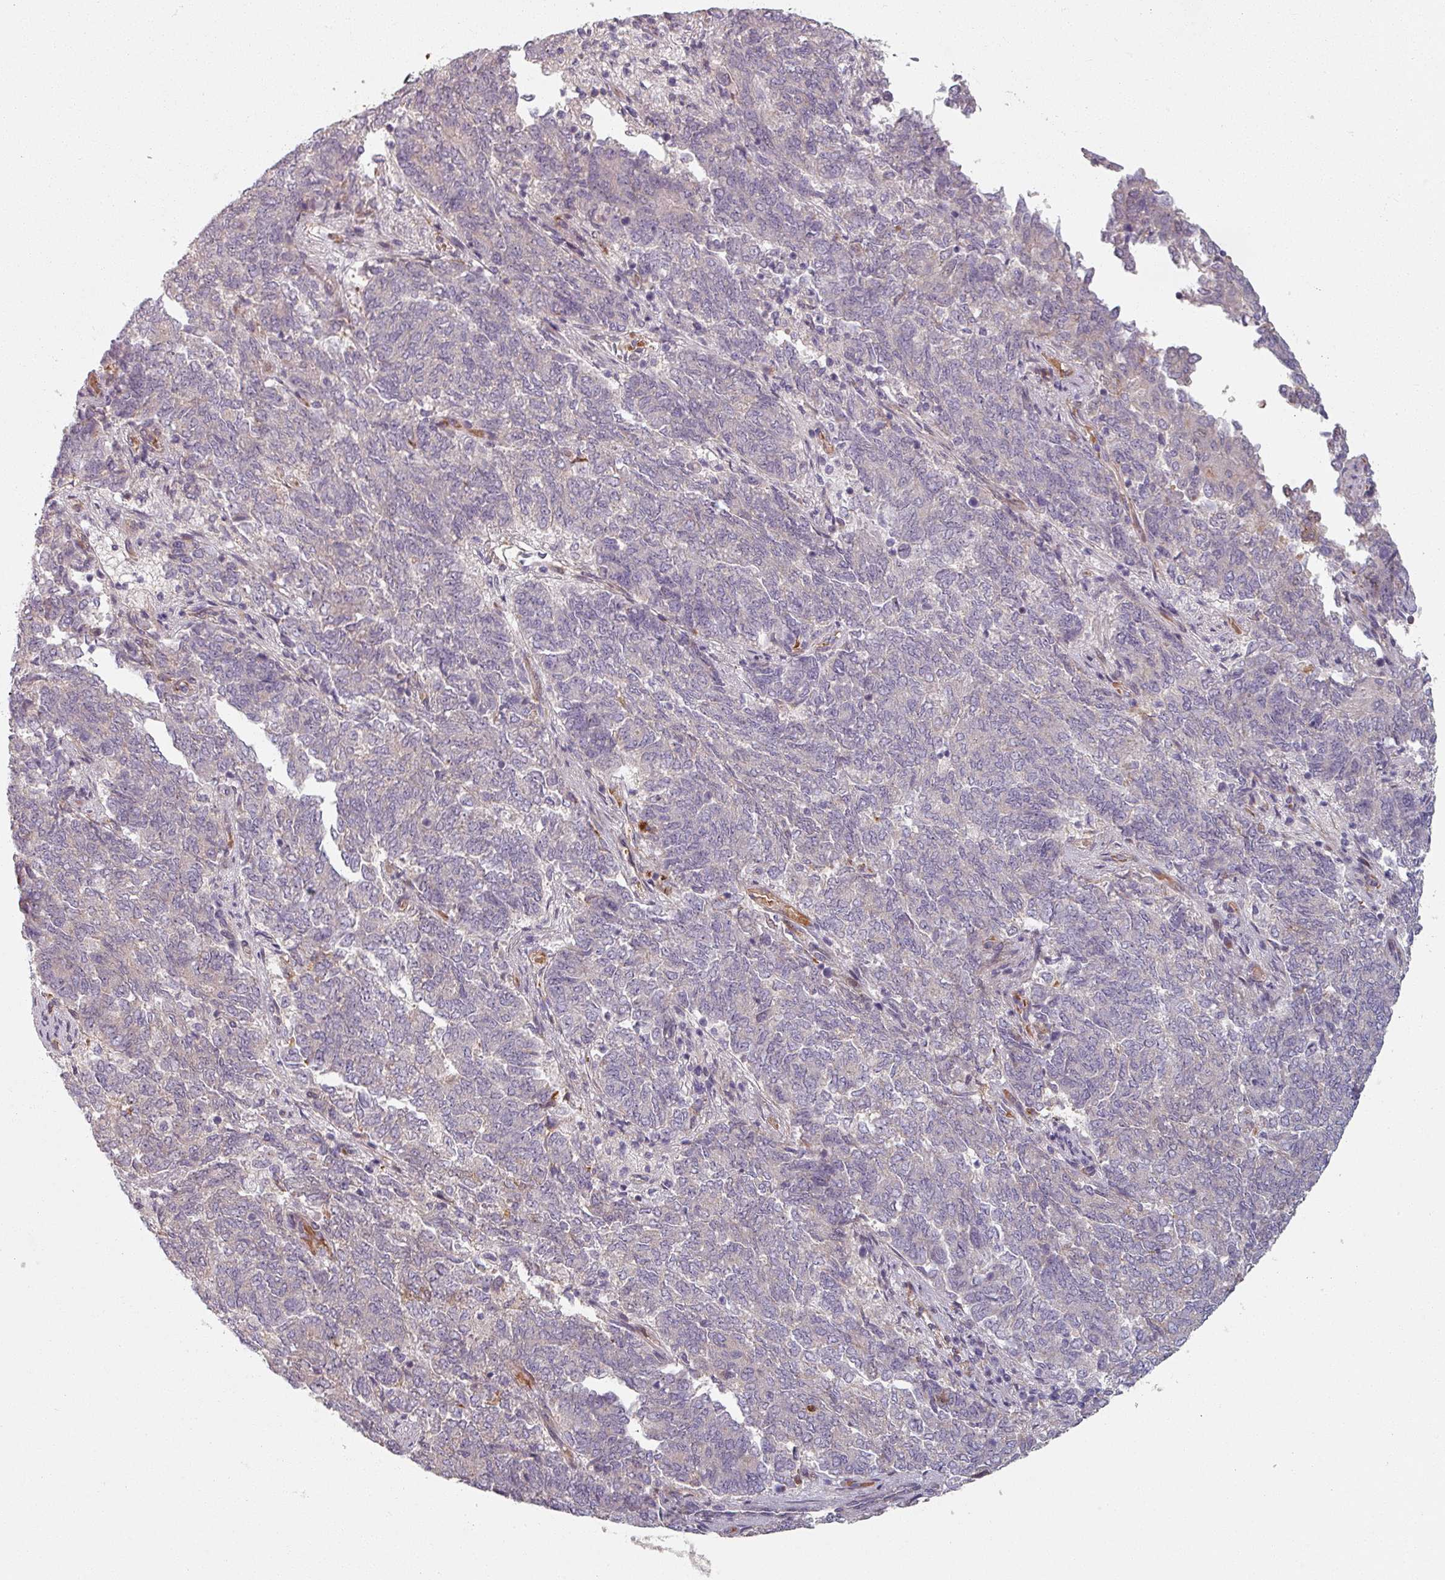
{"staining": {"intensity": "negative", "quantity": "none", "location": "none"}, "tissue": "endometrial cancer", "cell_type": "Tumor cells", "image_type": "cancer", "snomed": [{"axis": "morphology", "description": "Adenocarcinoma, NOS"}, {"axis": "topography", "description": "Endometrium"}], "caption": "Endometrial cancer (adenocarcinoma) stained for a protein using immunohistochemistry (IHC) reveals no staining tumor cells.", "gene": "C4BPB", "patient": {"sex": "female", "age": 80}}